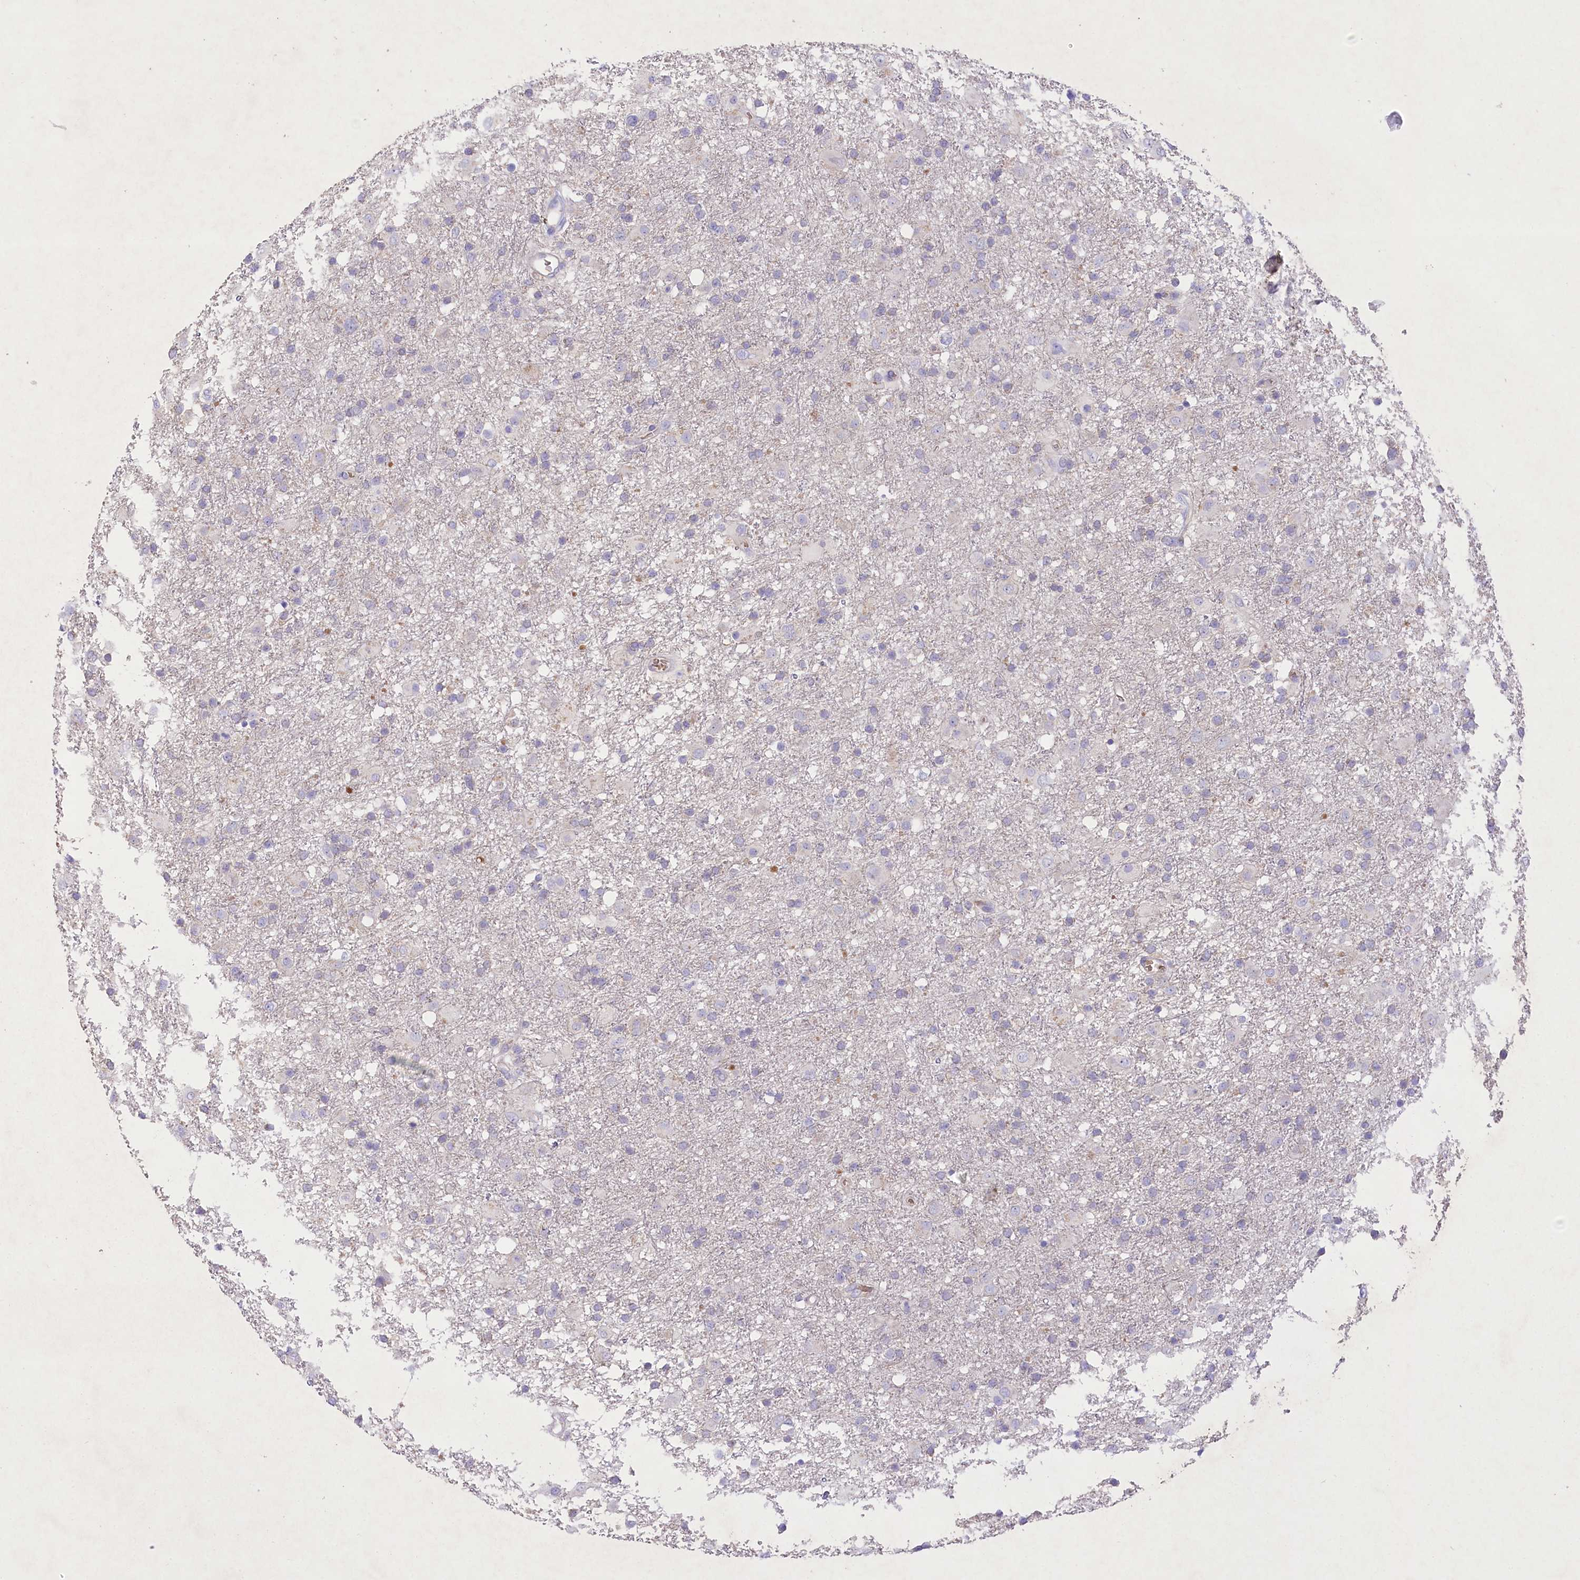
{"staining": {"intensity": "negative", "quantity": "none", "location": "none"}, "tissue": "glioma", "cell_type": "Tumor cells", "image_type": "cancer", "snomed": [{"axis": "morphology", "description": "Glioma, malignant, Low grade"}, {"axis": "topography", "description": "Brain"}], "caption": "Malignant glioma (low-grade) was stained to show a protein in brown. There is no significant expression in tumor cells.", "gene": "PRSS53", "patient": {"sex": "male", "age": 65}}